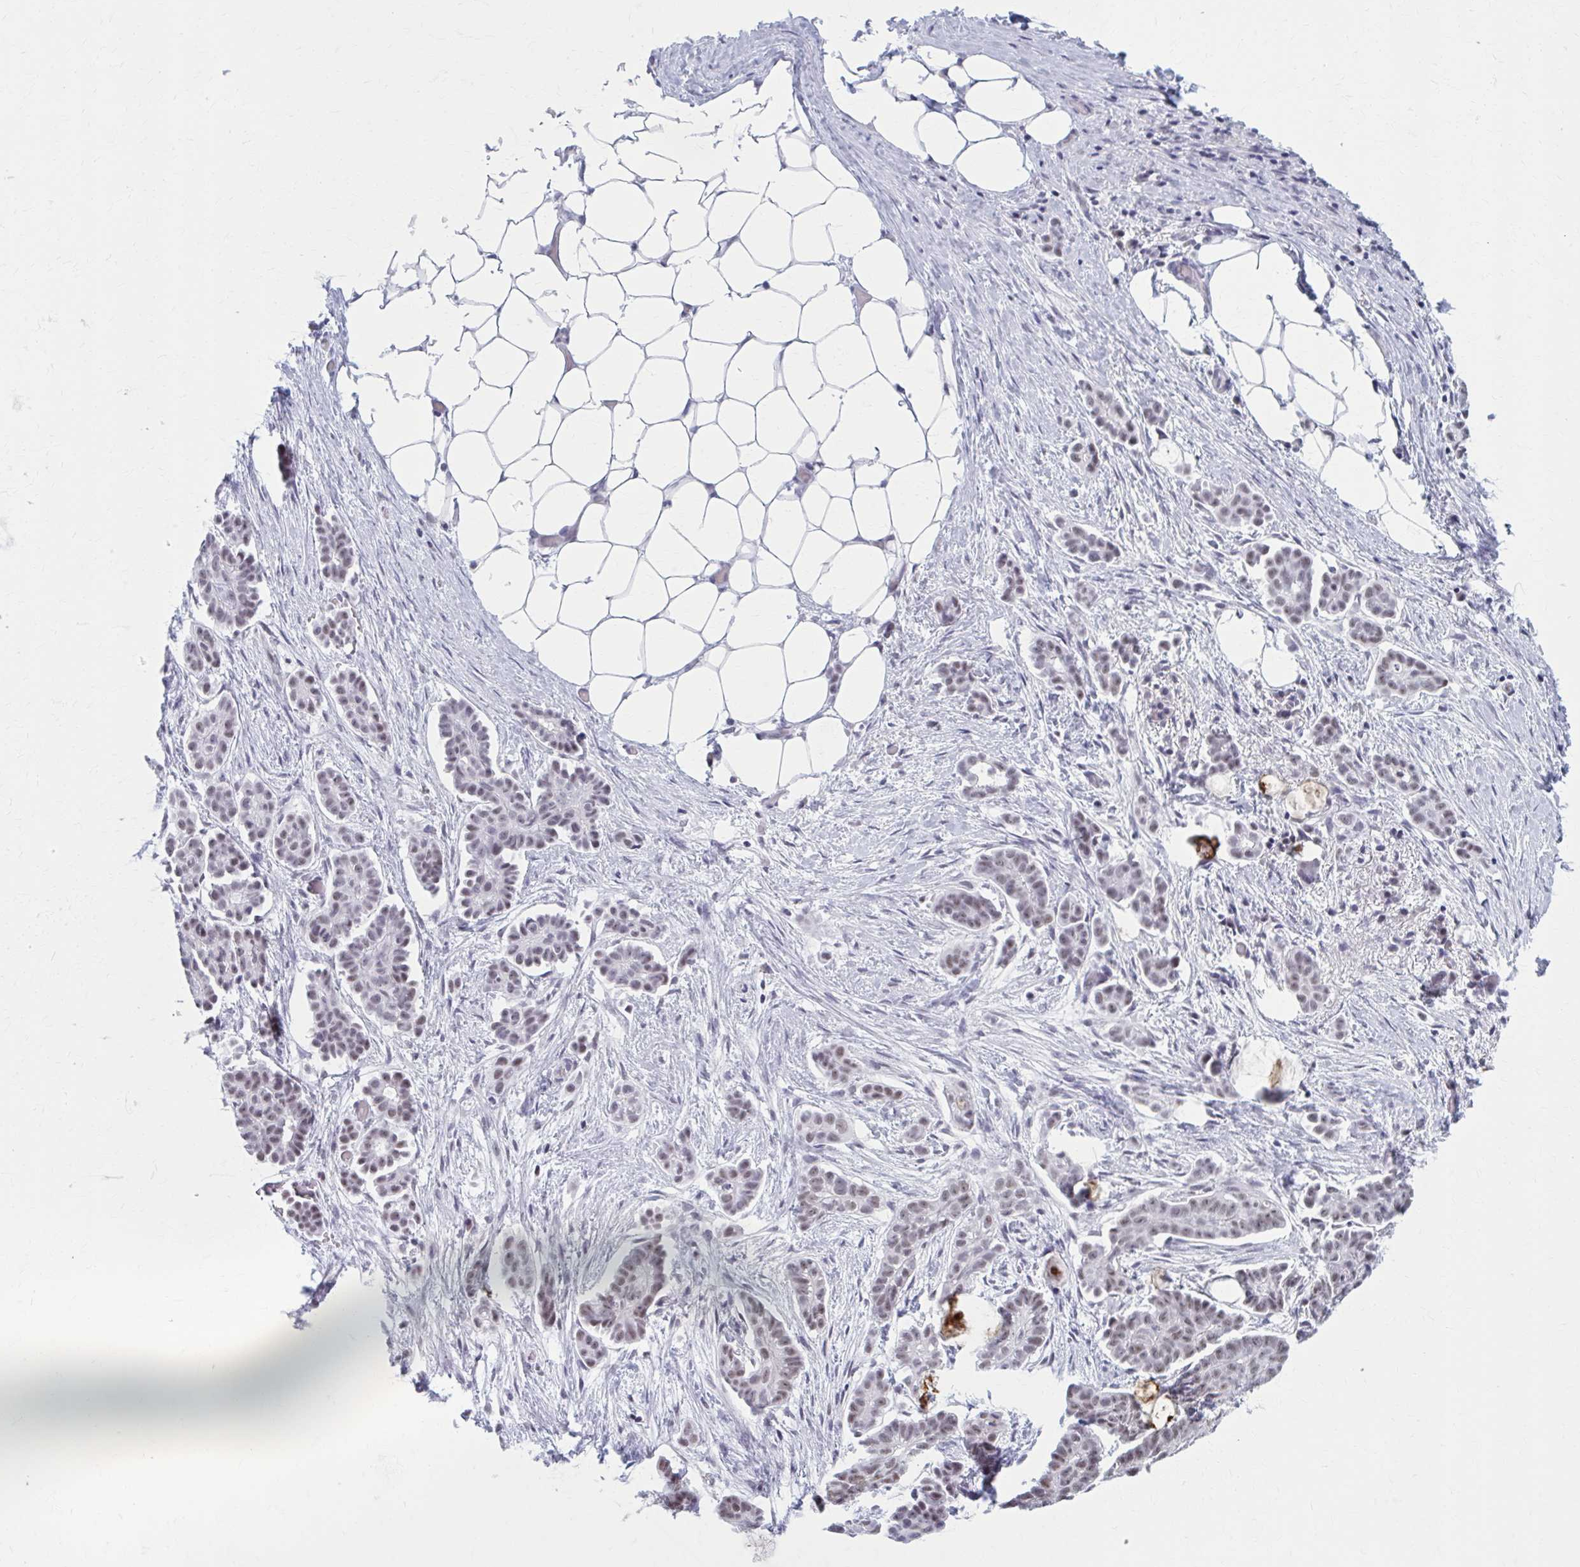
{"staining": {"intensity": "weak", "quantity": ">75%", "location": "nuclear"}, "tissue": "ovarian cancer", "cell_type": "Tumor cells", "image_type": "cancer", "snomed": [{"axis": "morphology", "description": "Cystadenocarcinoma, serous, NOS"}, {"axis": "topography", "description": "Ovary"}], "caption": "Human ovarian serous cystadenocarcinoma stained for a protein (brown) reveals weak nuclear positive expression in about >75% of tumor cells.", "gene": "CCDC105", "patient": {"sex": "female", "age": 50}}